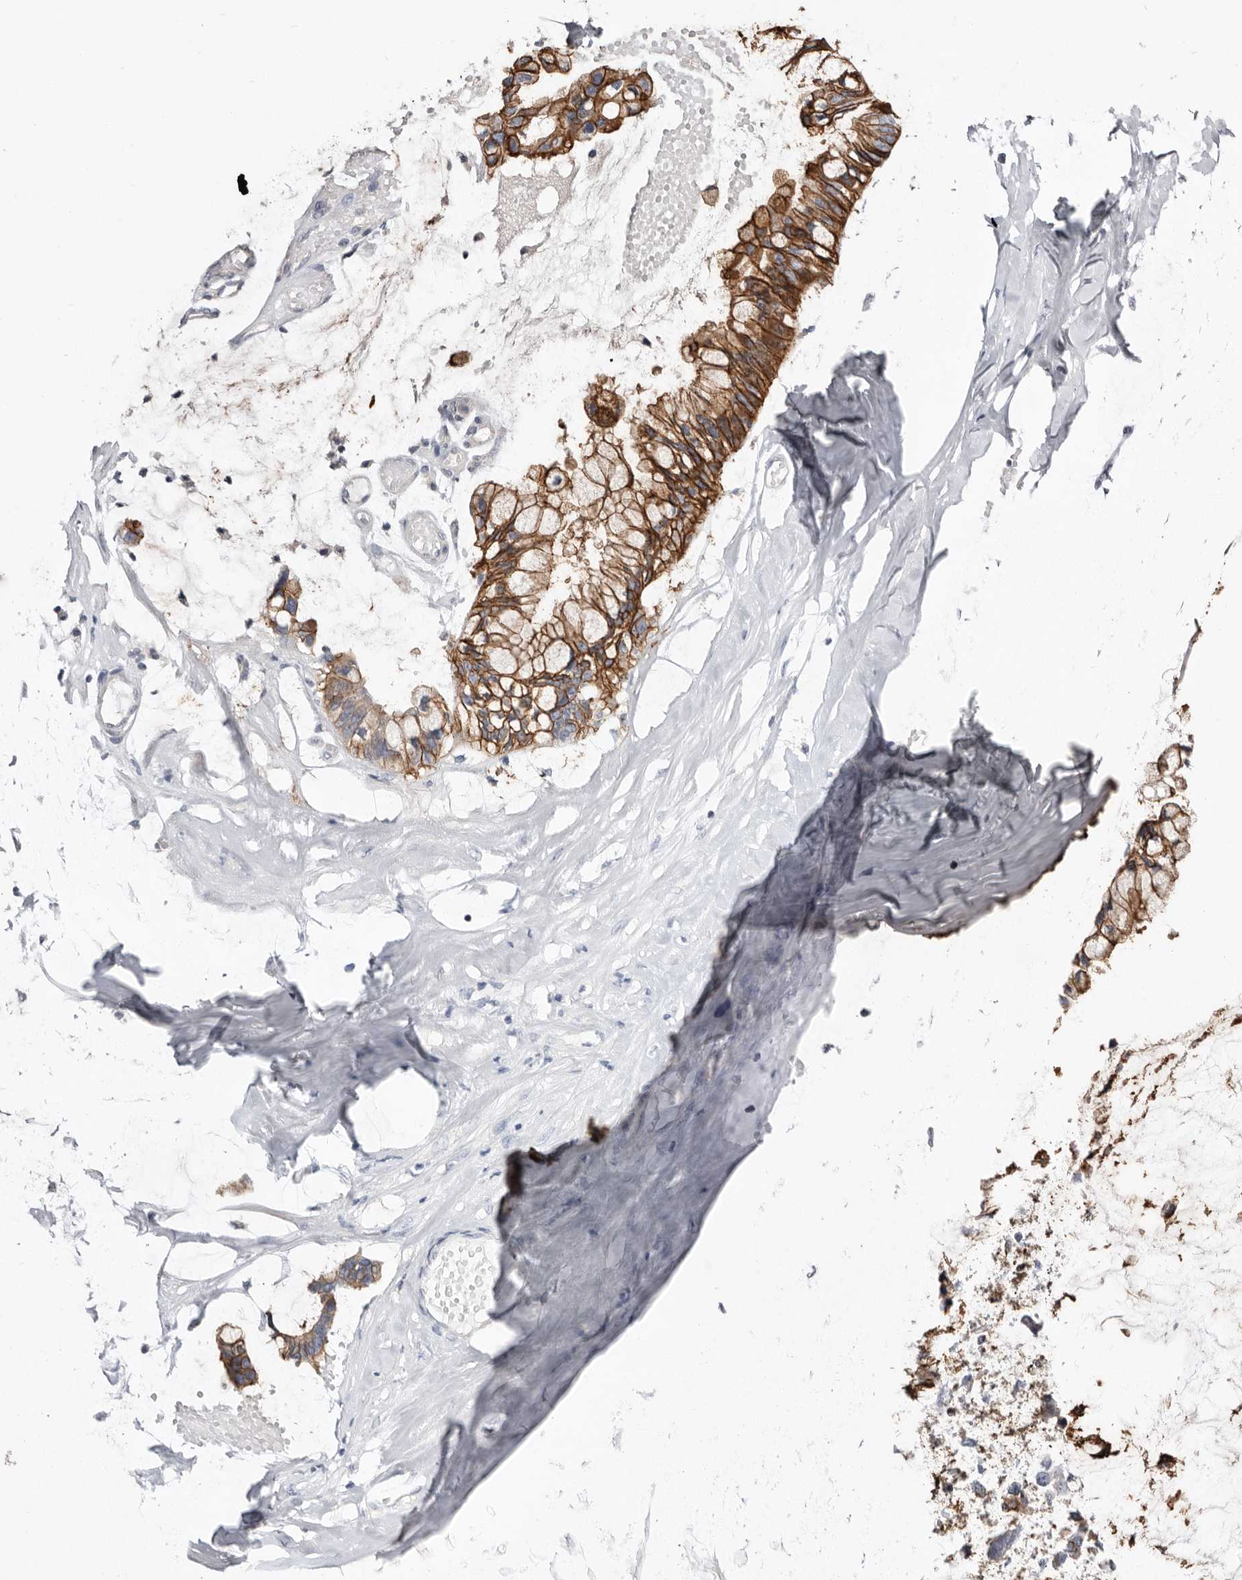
{"staining": {"intensity": "strong", "quantity": ">75%", "location": "cytoplasmic/membranous"}, "tissue": "ovarian cancer", "cell_type": "Tumor cells", "image_type": "cancer", "snomed": [{"axis": "morphology", "description": "Cystadenocarcinoma, mucinous, NOS"}, {"axis": "topography", "description": "Ovary"}], "caption": "Immunohistochemistry (IHC) histopathology image of neoplastic tissue: mucinous cystadenocarcinoma (ovarian) stained using IHC demonstrates high levels of strong protein expression localized specifically in the cytoplasmic/membranous of tumor cells, appearing as a cytoplasmic/membranous brown color.", "gene": "S100A14", "patient": {"sex": "female", "age": 39}}